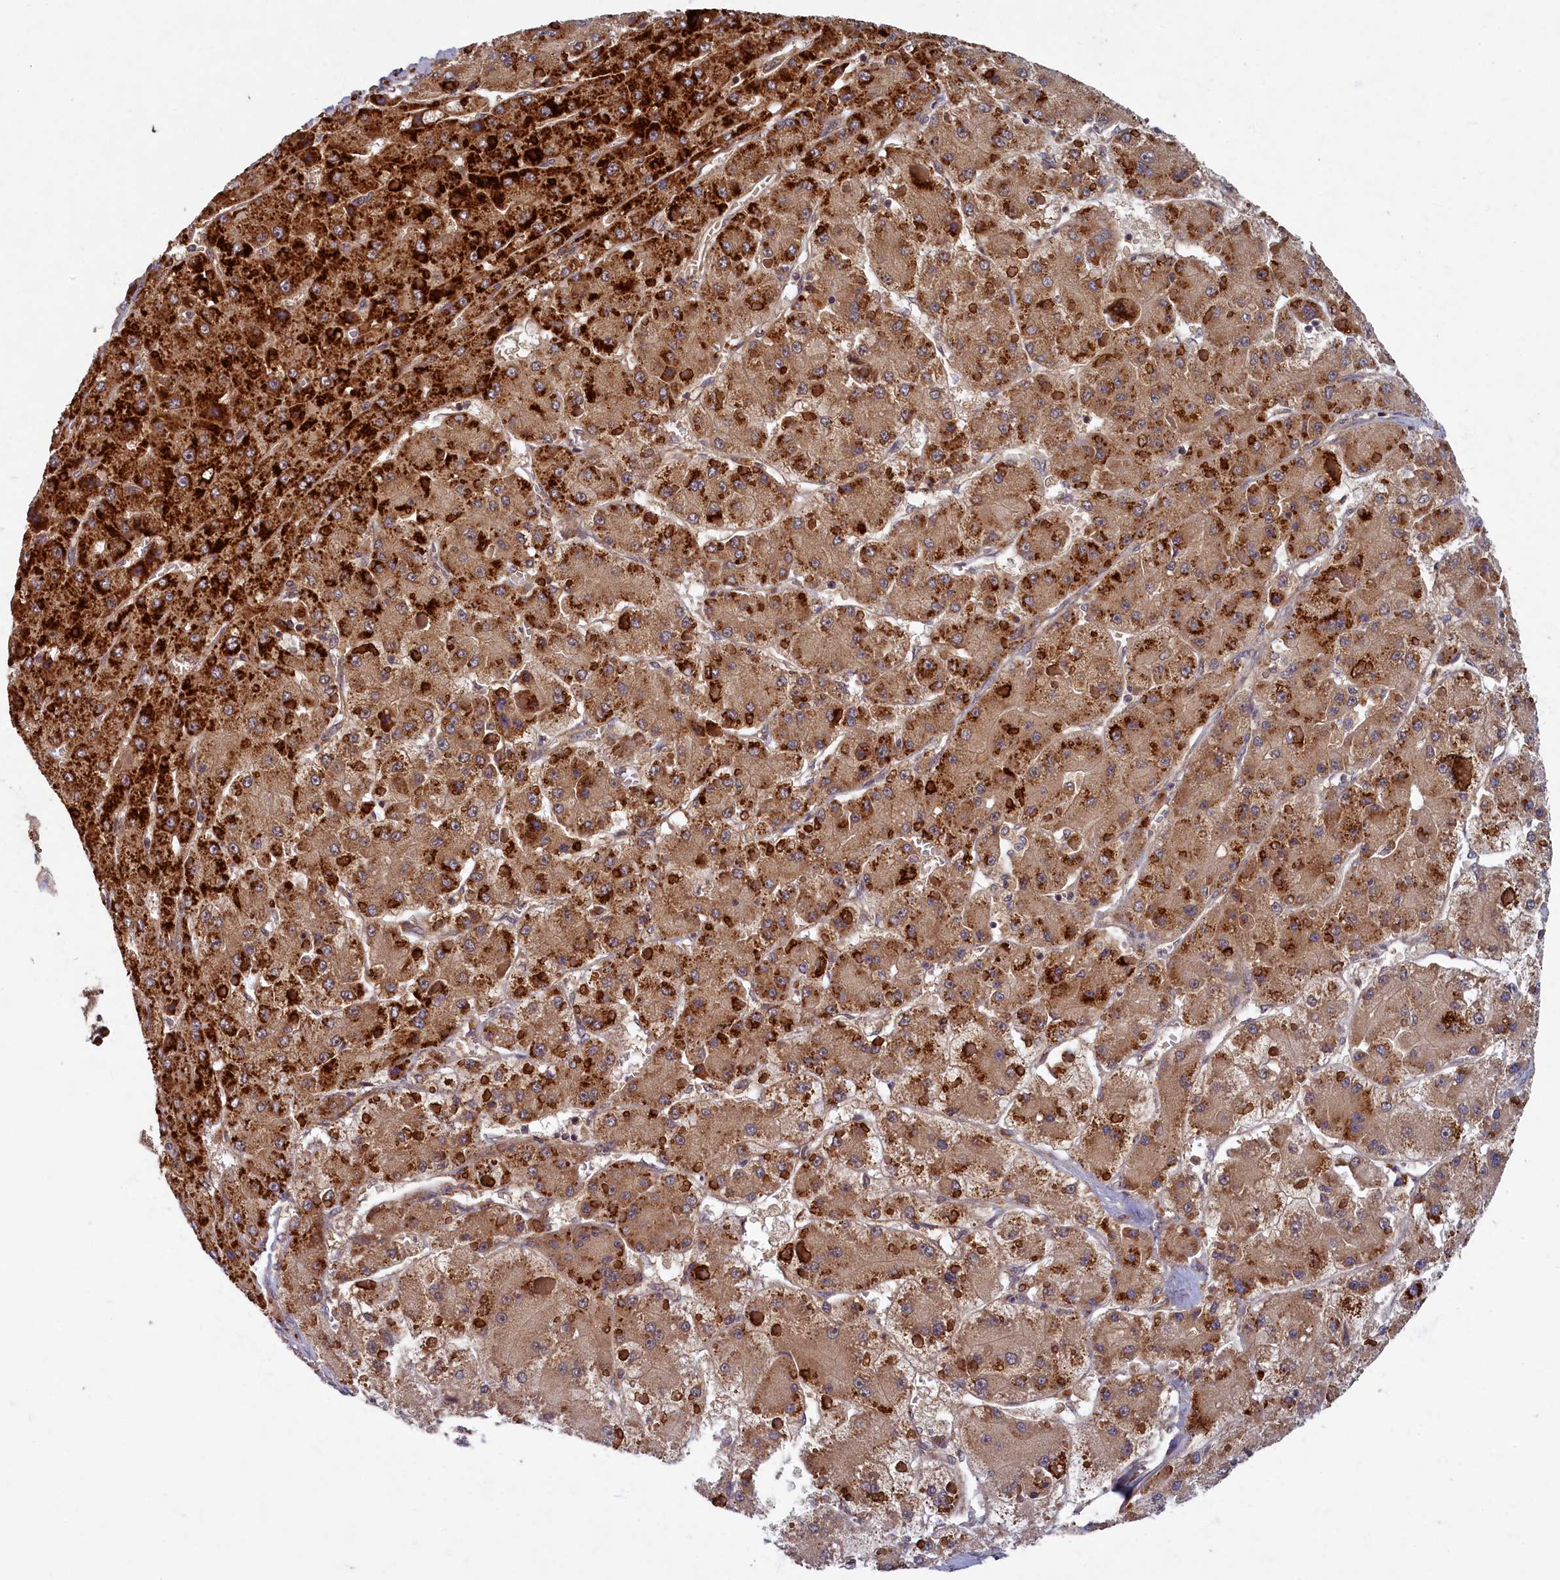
{"staining": {"intensity": "strong", "quantity": ">75%", "location": "cytoplasmic/membranous"}, "tissue": "liver cancer", "cell_type": "Tumor cells", "image_type": "cancer", "snomed": [{"axis": "morphology", "description": "Carcinoma, Hepatocellular, NOS"}, {"axis": "topography", "description": "Liver"}], "caption": "Protein analysis of hepatocellular carcinoma (liver) tissue demonstrates strong cytoplasmic/membranous positivity in approximately >75% of tumor cells. Nuclei are stained in blue.", "gene": "BICD1", "patient": {"sex": "female", "age": 73}}